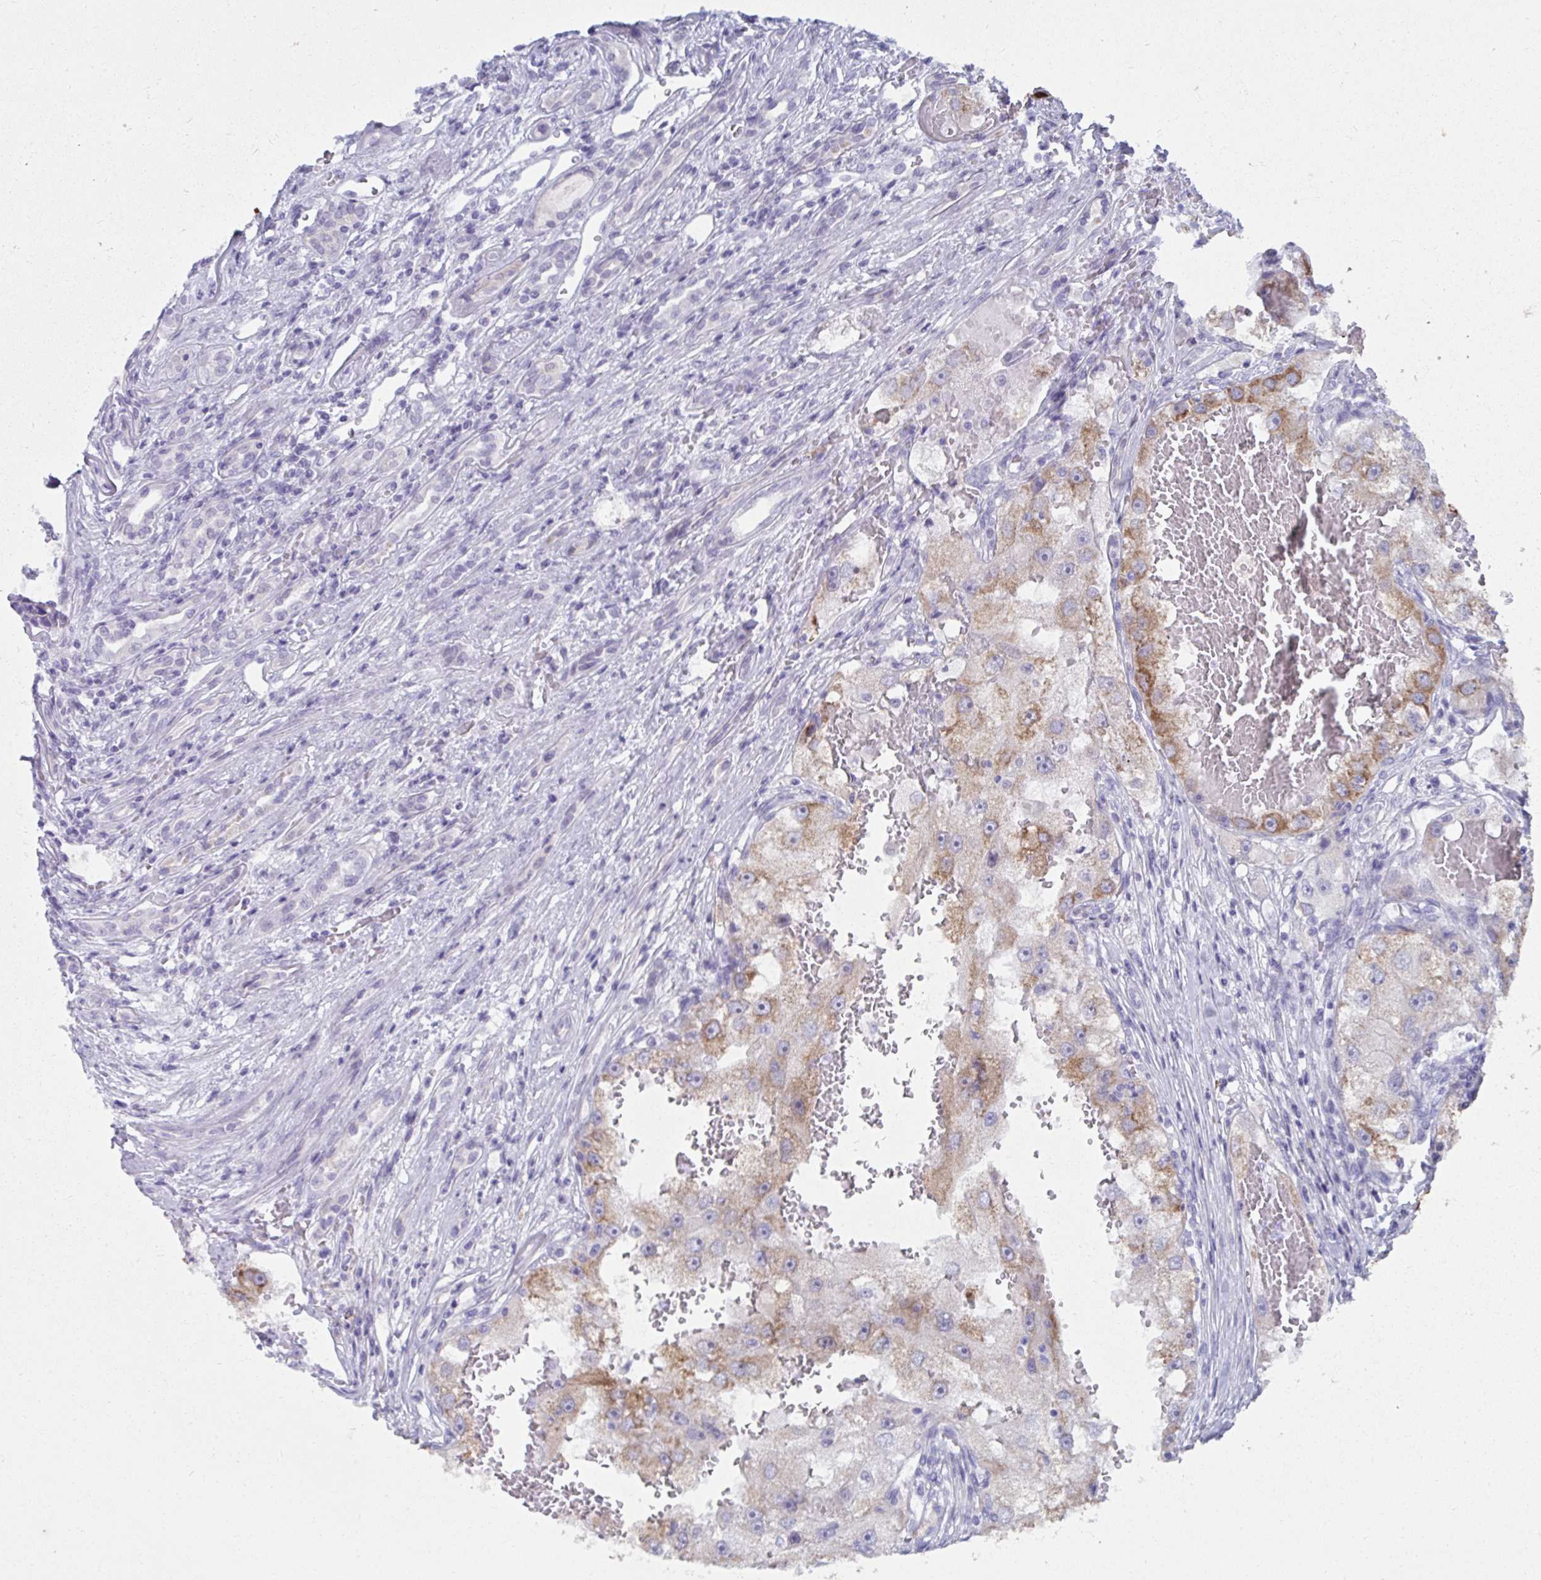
{"staining": {"intensity": "moderate", "quantity": "25%-75%", "location": "cytoplasmic/membranous"}, "tissue": "renal cancer", "cell_type": "Tumor cells", "image_type": "cancer", "snomed": [{"axis": "morphology", "description": "Adenocarcinoma, NOS"}, {"axis": "topography", "description": "Kidney"}], "caption": "The micrograph shows a brown stain indicating the presence of a protein in the cytoplasmic/membranous of tumor cells in renal cancer (adenocarcinoma).", "gene": "UGT3A2", "patient": {"sex": "male", "age": 63}}